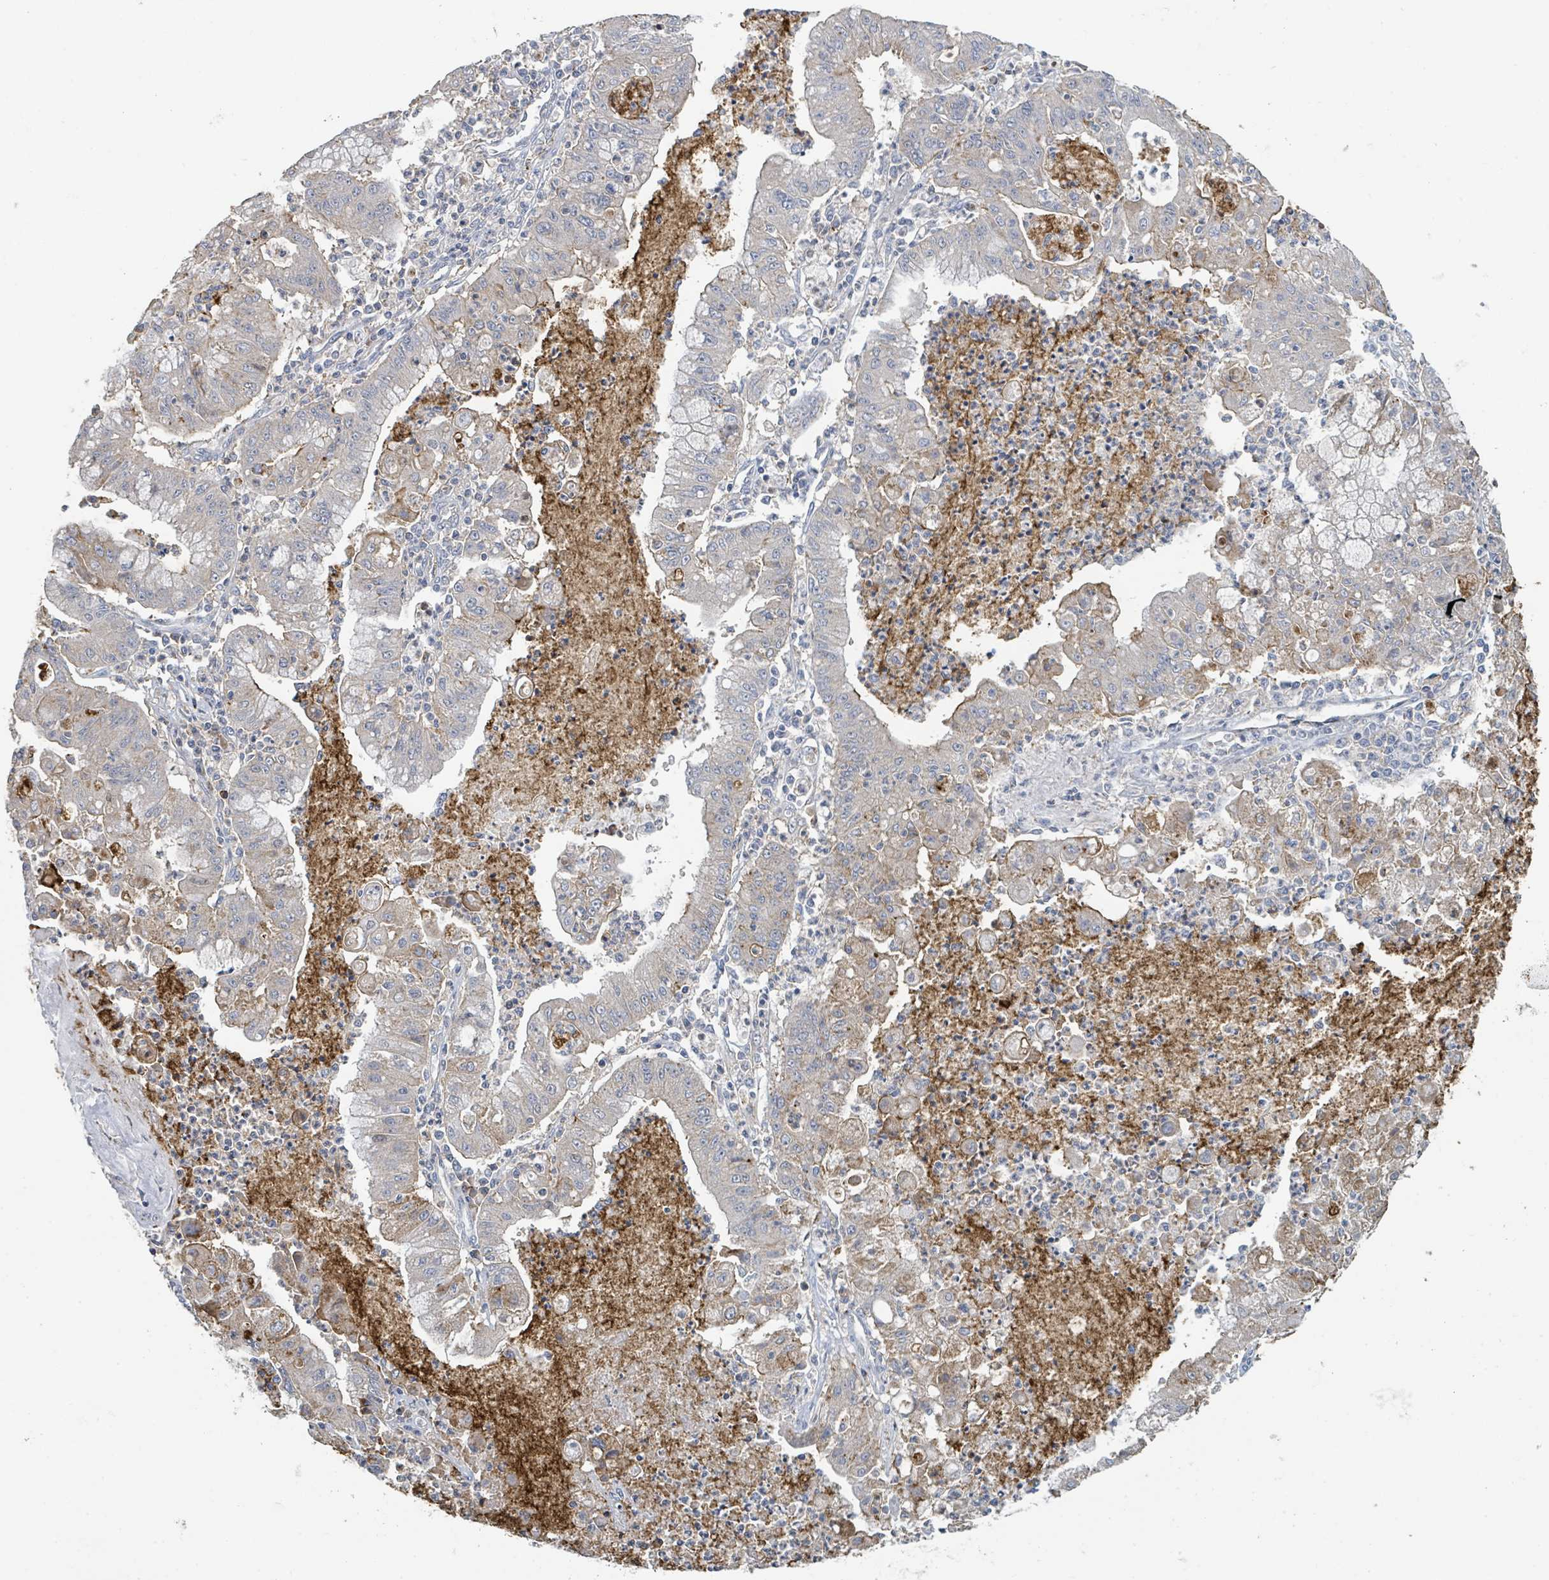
{"staining": {"intensity": "weak", "quantity": "<25%", "location": "cytoplasmic/membranous"}, "tissue": "ovarian cancer", "cell_type": "Tumor cells", "image_type": "cancer", "snomed": [{"axis": "morphology", "description": "Cystadenocarcinoma, mucinous, NOS"}, {"axis": "topography", "description": "Ovary"}], "caption": "This is a photomicrograph of immunohistochemistry (IHC) staining of ovarian cancer, which shows no expression in tumor cells.", "gene": "LRRC42", "patient": {"sex": "female", "age": 70}}